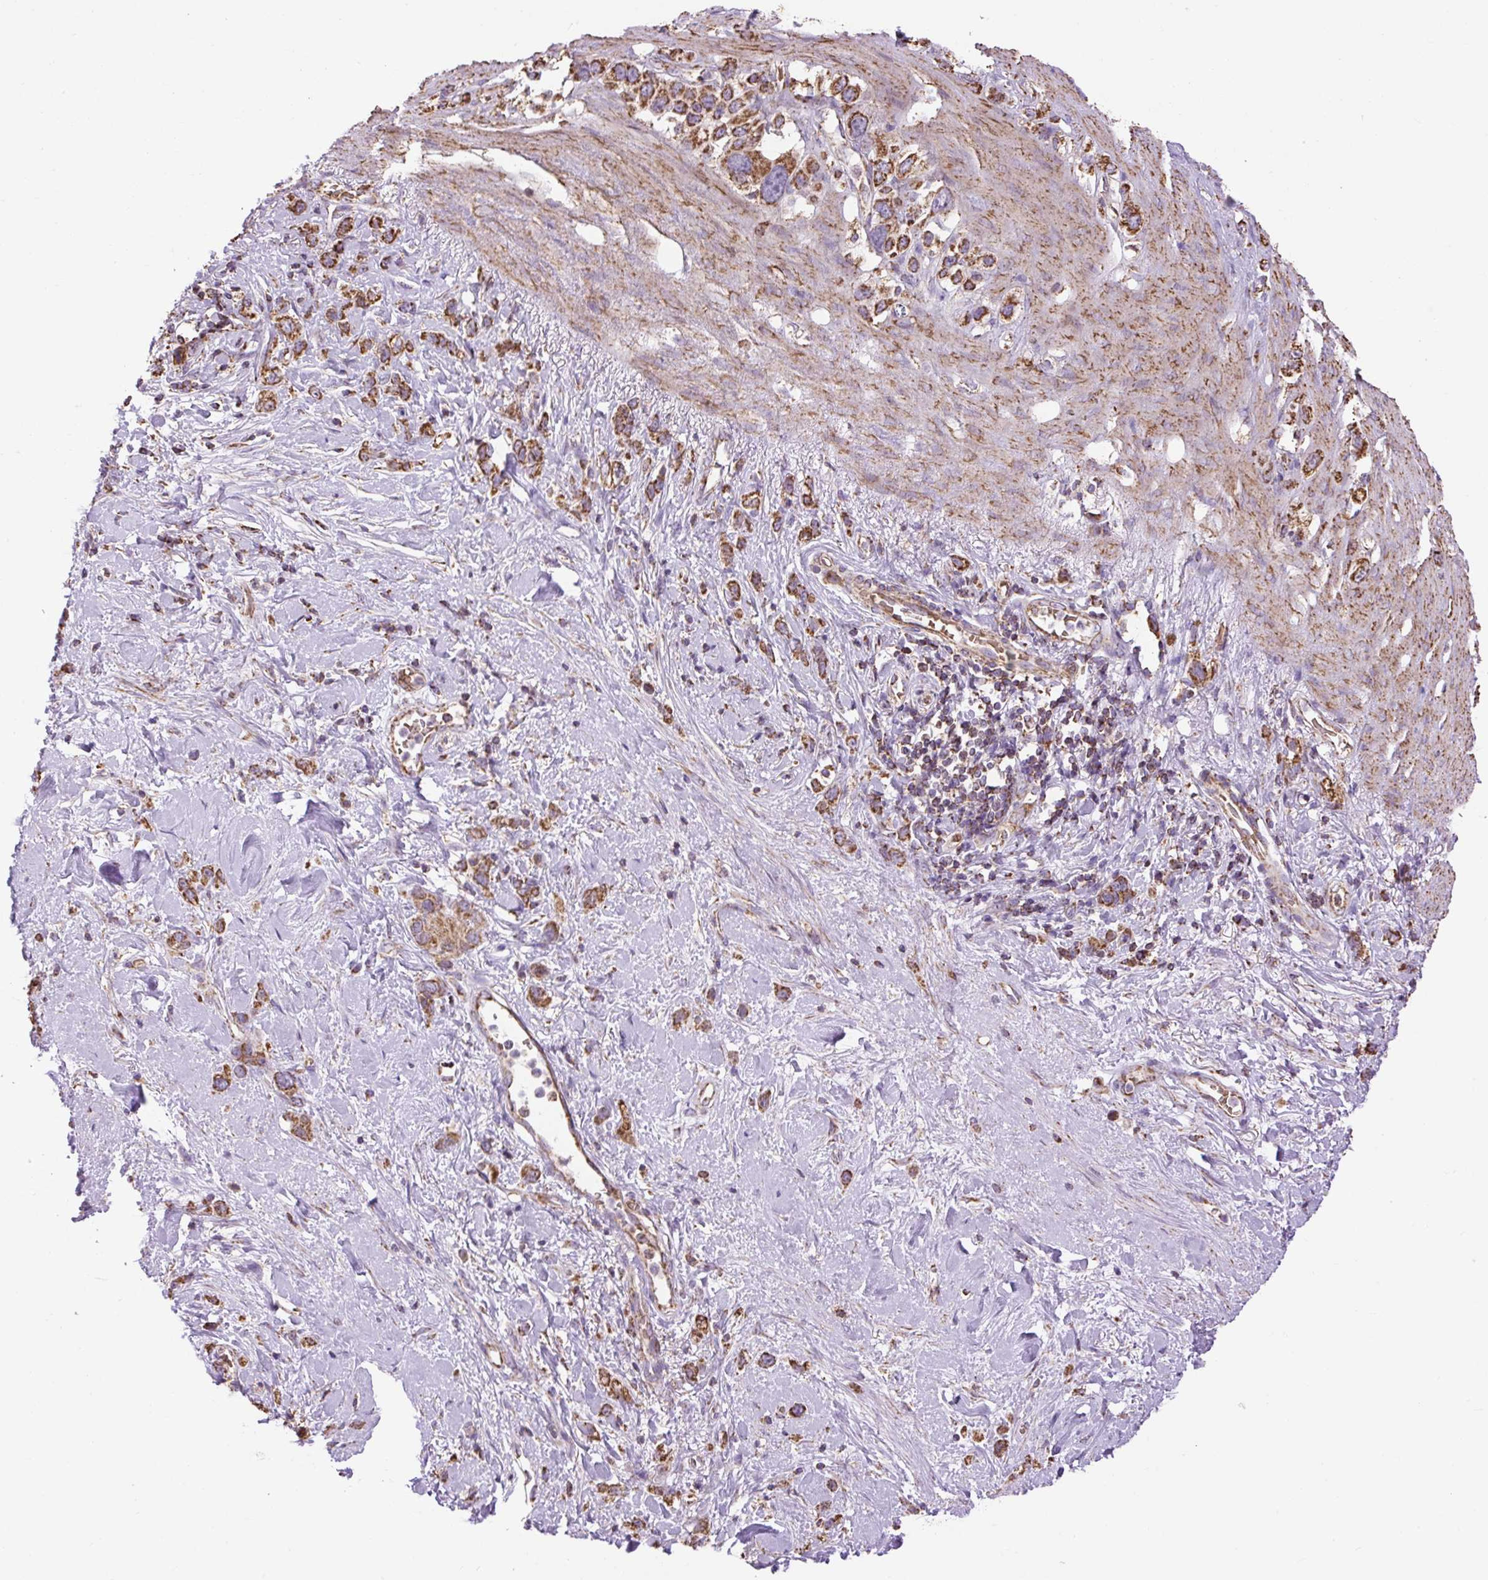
{"staining": {"intensity": "strong", "quantity": ">75%", "location": "cytoplasmic/membranous"}, "tissue": "stomach cancer", "cell_type": "Tumor cells", "image_type": "cancer", "snomed": [{"axis": "morphology", "description": "Adenocarcinoma, NOS"}, {"axis": "topography", "description": "Stomach"}], "caption": "Immunohistochemistry (IHC) photomicrograph of neoplastic tissue: human stomach cancer (adenocarcinoma) stained using immunohistochemistry reveals high levels of strong protein expression localized specifically in the cytoplasmic/membranous of tumor cells, appearing as a cytoplasmic/membranous brown color.", "gene": "PLCG1", "patient": {"sex": "female", "age": 65}}